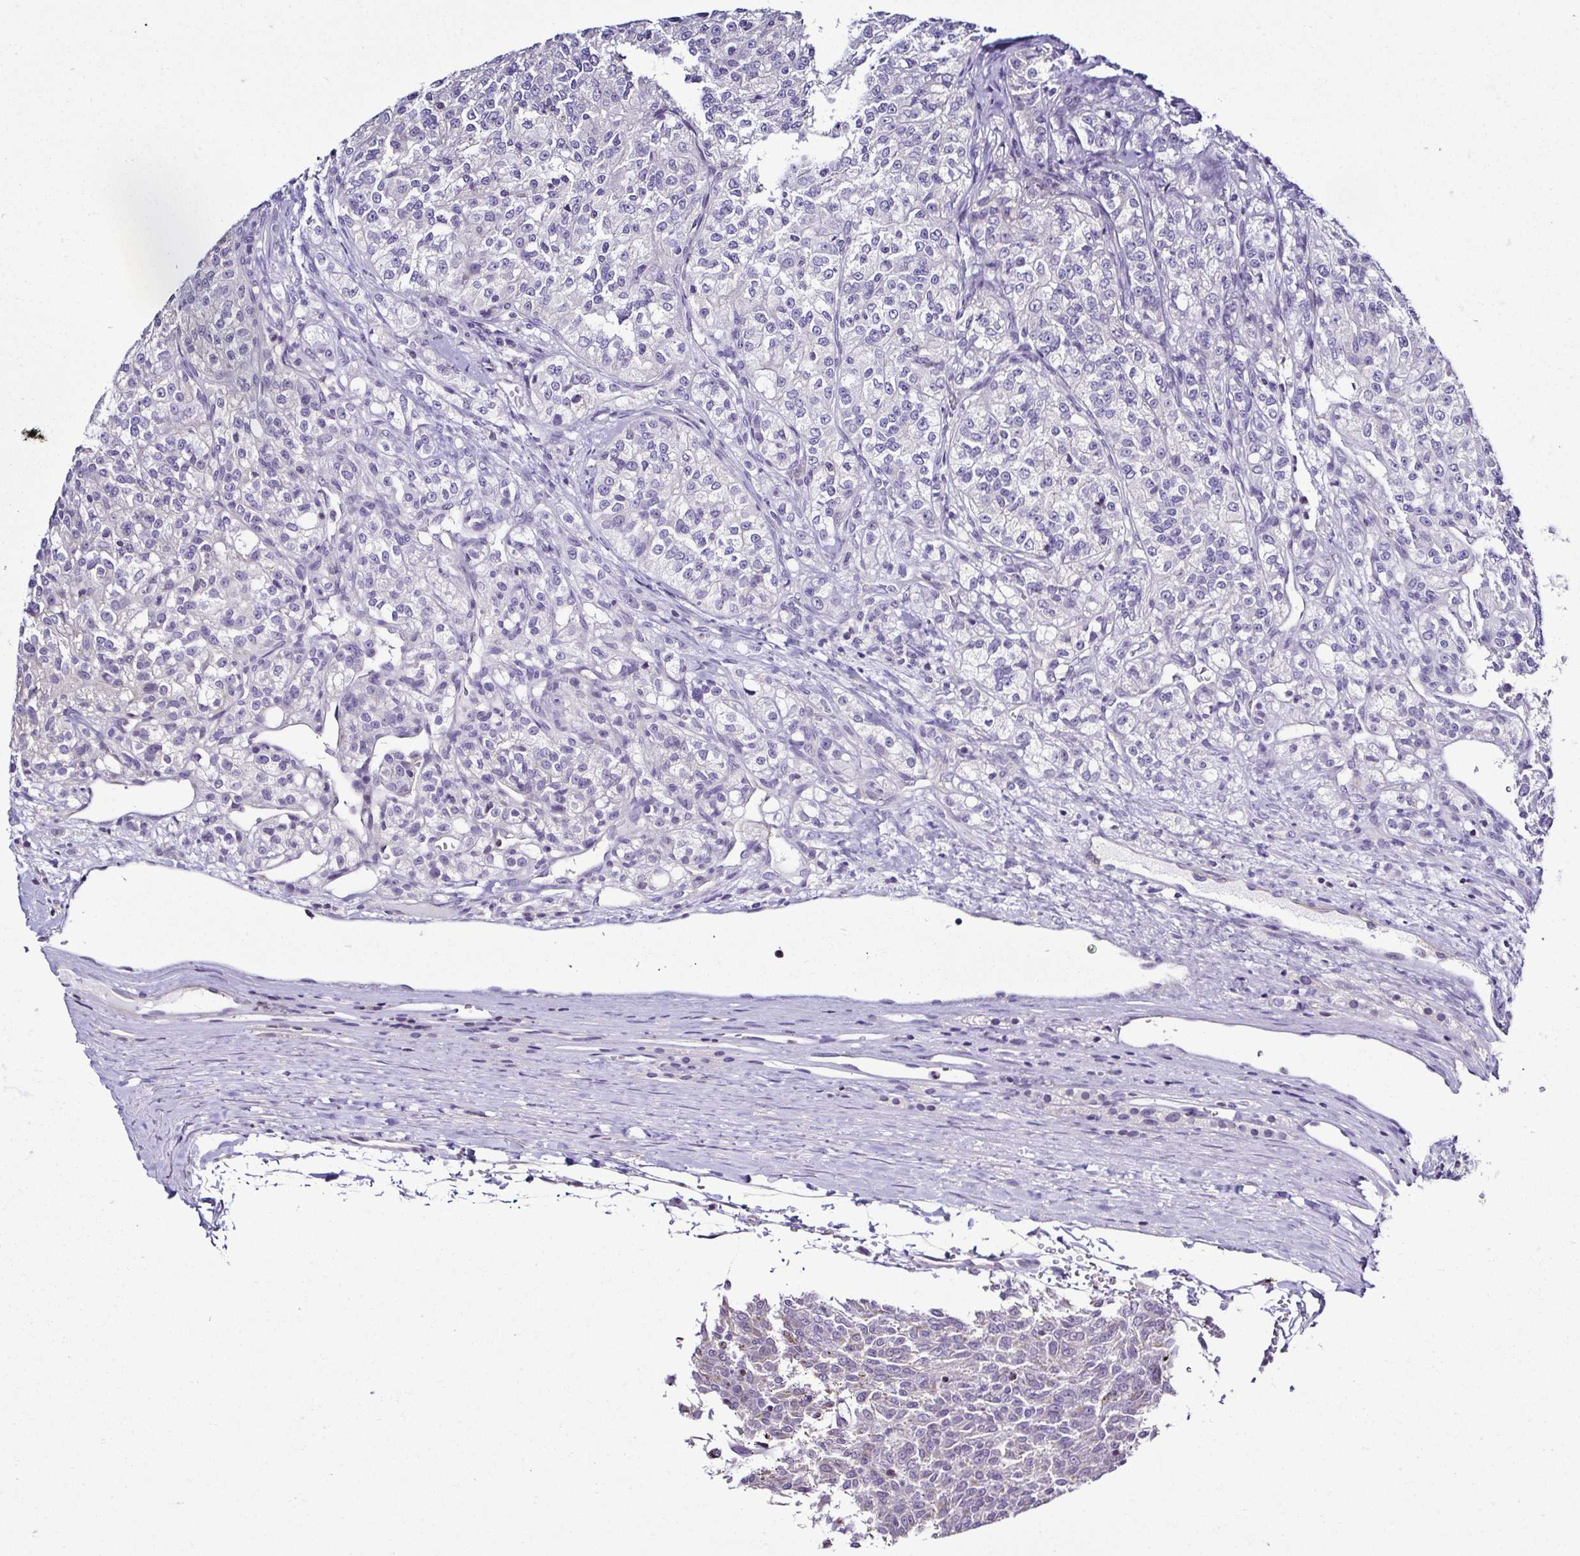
{"staining": {"intensity": "negative", "quantity": "none", "location": "none"}, "tissue": "renal cancer", "cell_type": "Tumor cells", "image_type": "cancer", "snomed": [{"axis": "morphology", "description": "Adenocarcinoma, NOS"}, {"axis": "topography", "description": "Kidney"}], "caption": "Histopathology image shows no significant protein positivity in tumor cells of adenocarcinoma (renal).", "gene": "TNNT2", "patient": {"sex": "female", "age": 63}}